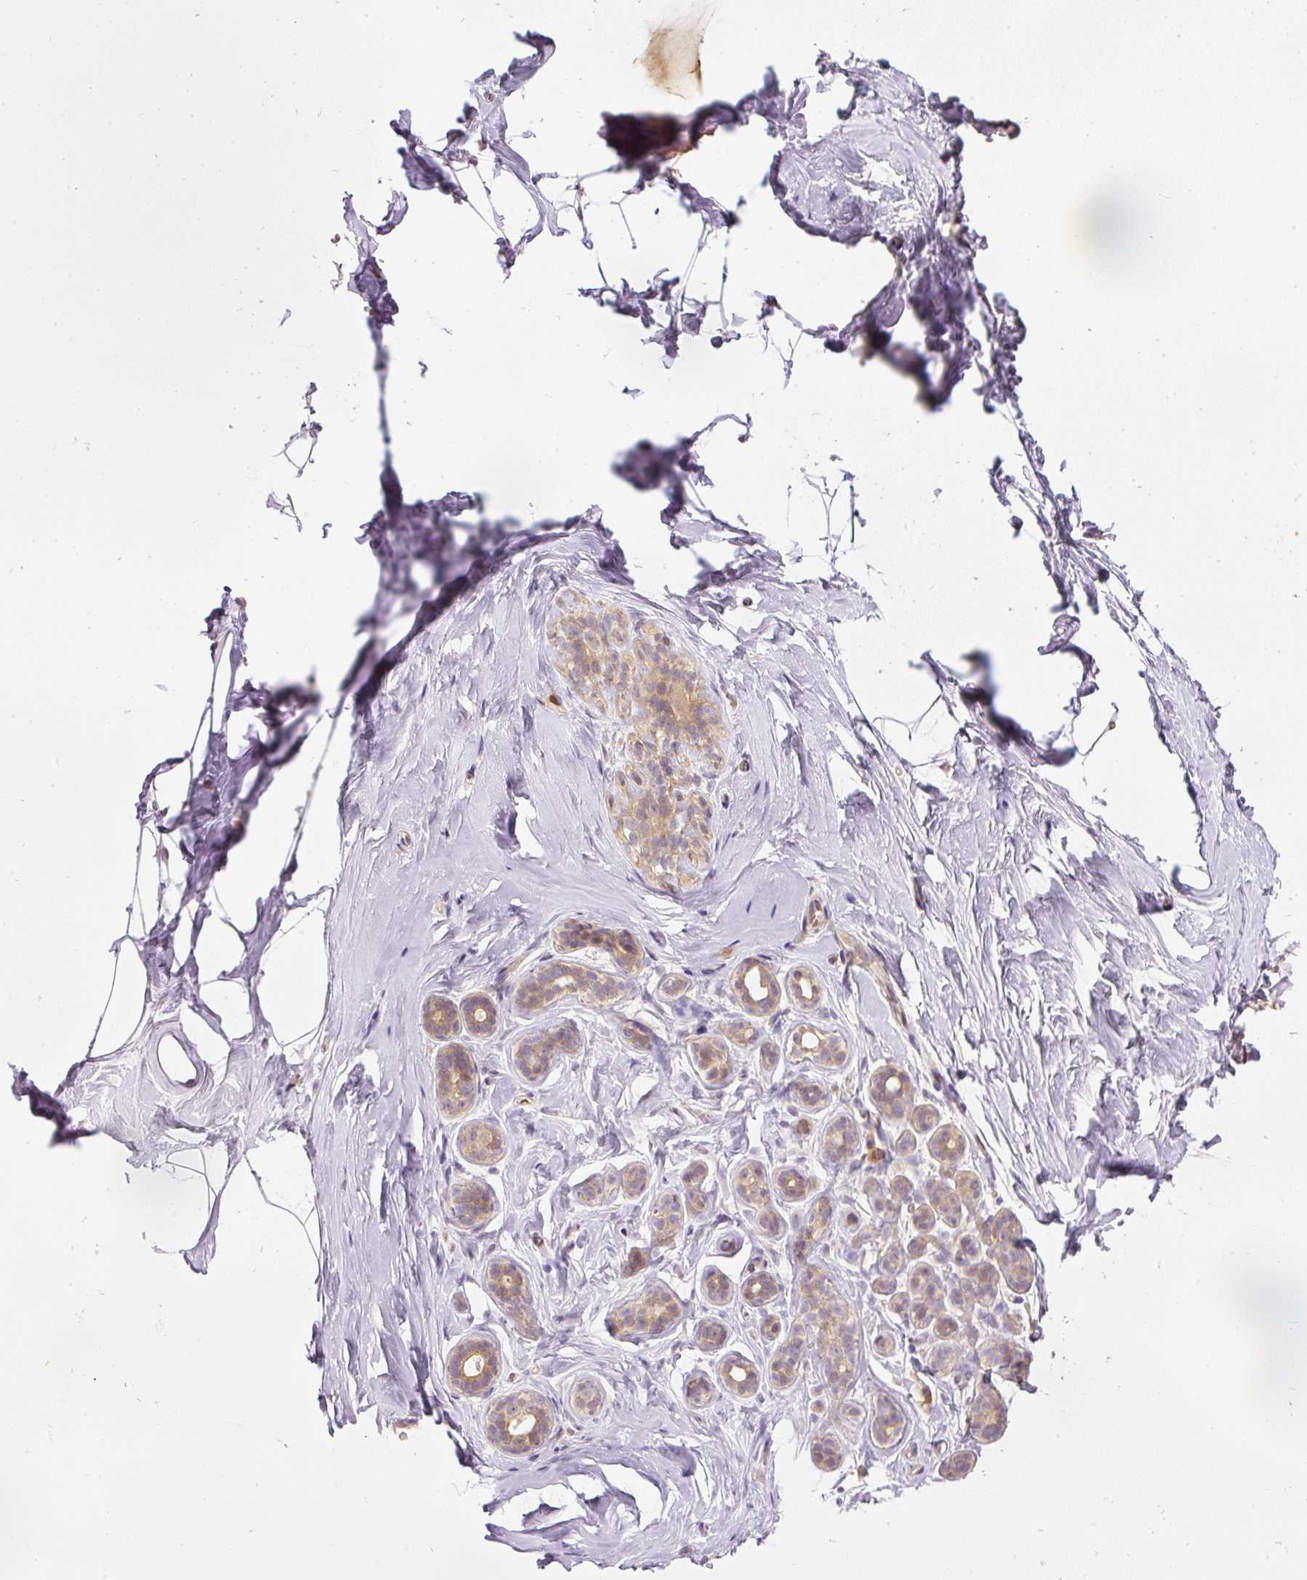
{"staining": {"intensity": "negative", "quantity": "none", "location": "none"}, "tissue": "breast", "cell_type": "Adipocytes", "image_type": "normal", "snomed": [{"axis": "morphology", "description": "Normal tissue, NOS"}, {"axis": "topography", "description": "Breast"}], "caption": "This is a micrograph of immunohistochemistry staining of normal breast, which shows no positivity in adipocytes.", "gene": "CTTNBP2", "patient": {"sex": "female", "age": 32}}